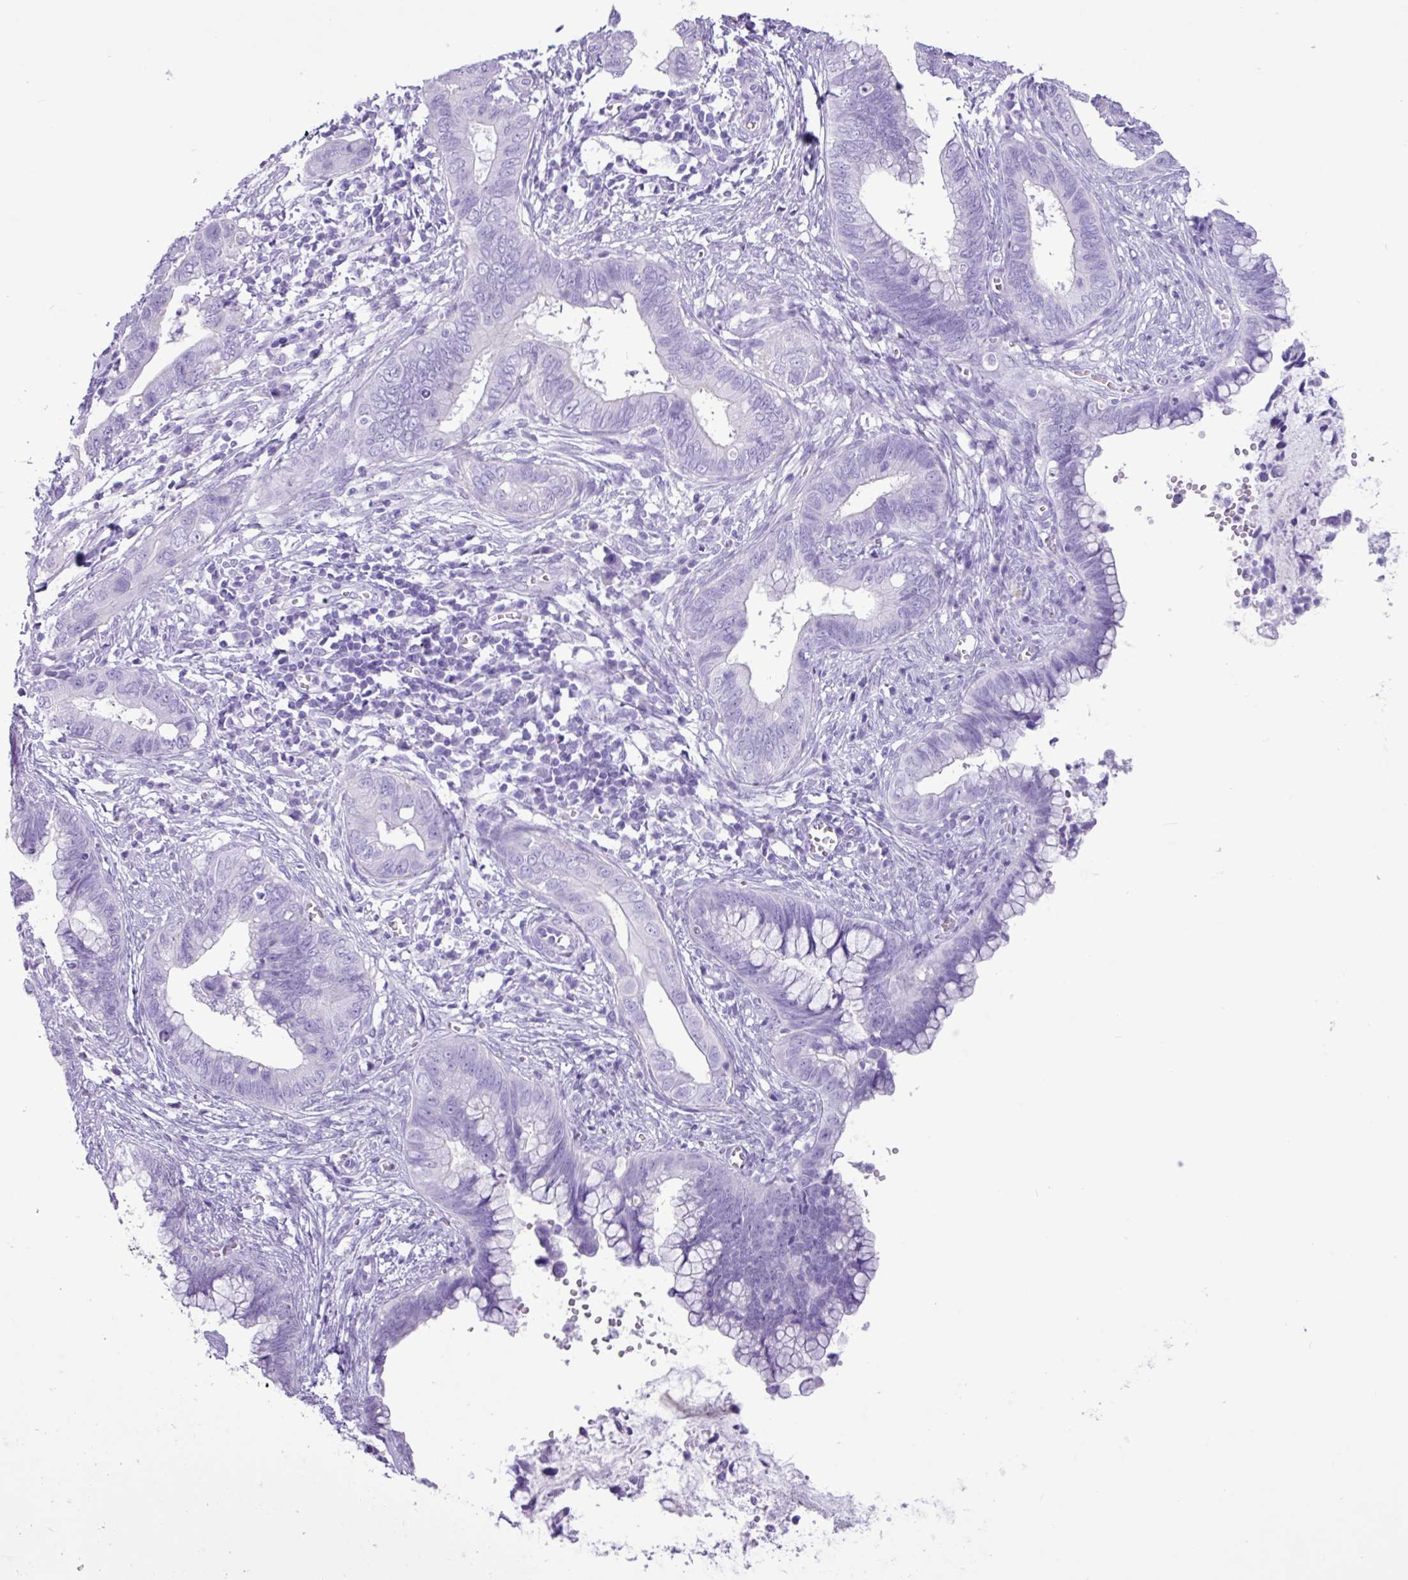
{"staining": {"intensity": "negative", "quantity": "none", "location": "none"}, "tissue": "cervical cancer", "cell_type": "Tumor cells", "image_type": "cancer", "snomed": [{"axis": "morphology", "description": "Adenocarcinoma, NOS"}, {"axis": "topography", "description": "Cervix"}], "caption": "An IHC histopathology image of cervical cancer (adenocarcinoma) is shown. There is no staining in tumor cells of cervical cancer (adenocarcinoma). (DAB (3,3'-diaminobenzidine) IHC, high magnification).", "gene": "CKMT2", "patient": {"sex": "female", "age": 44}}